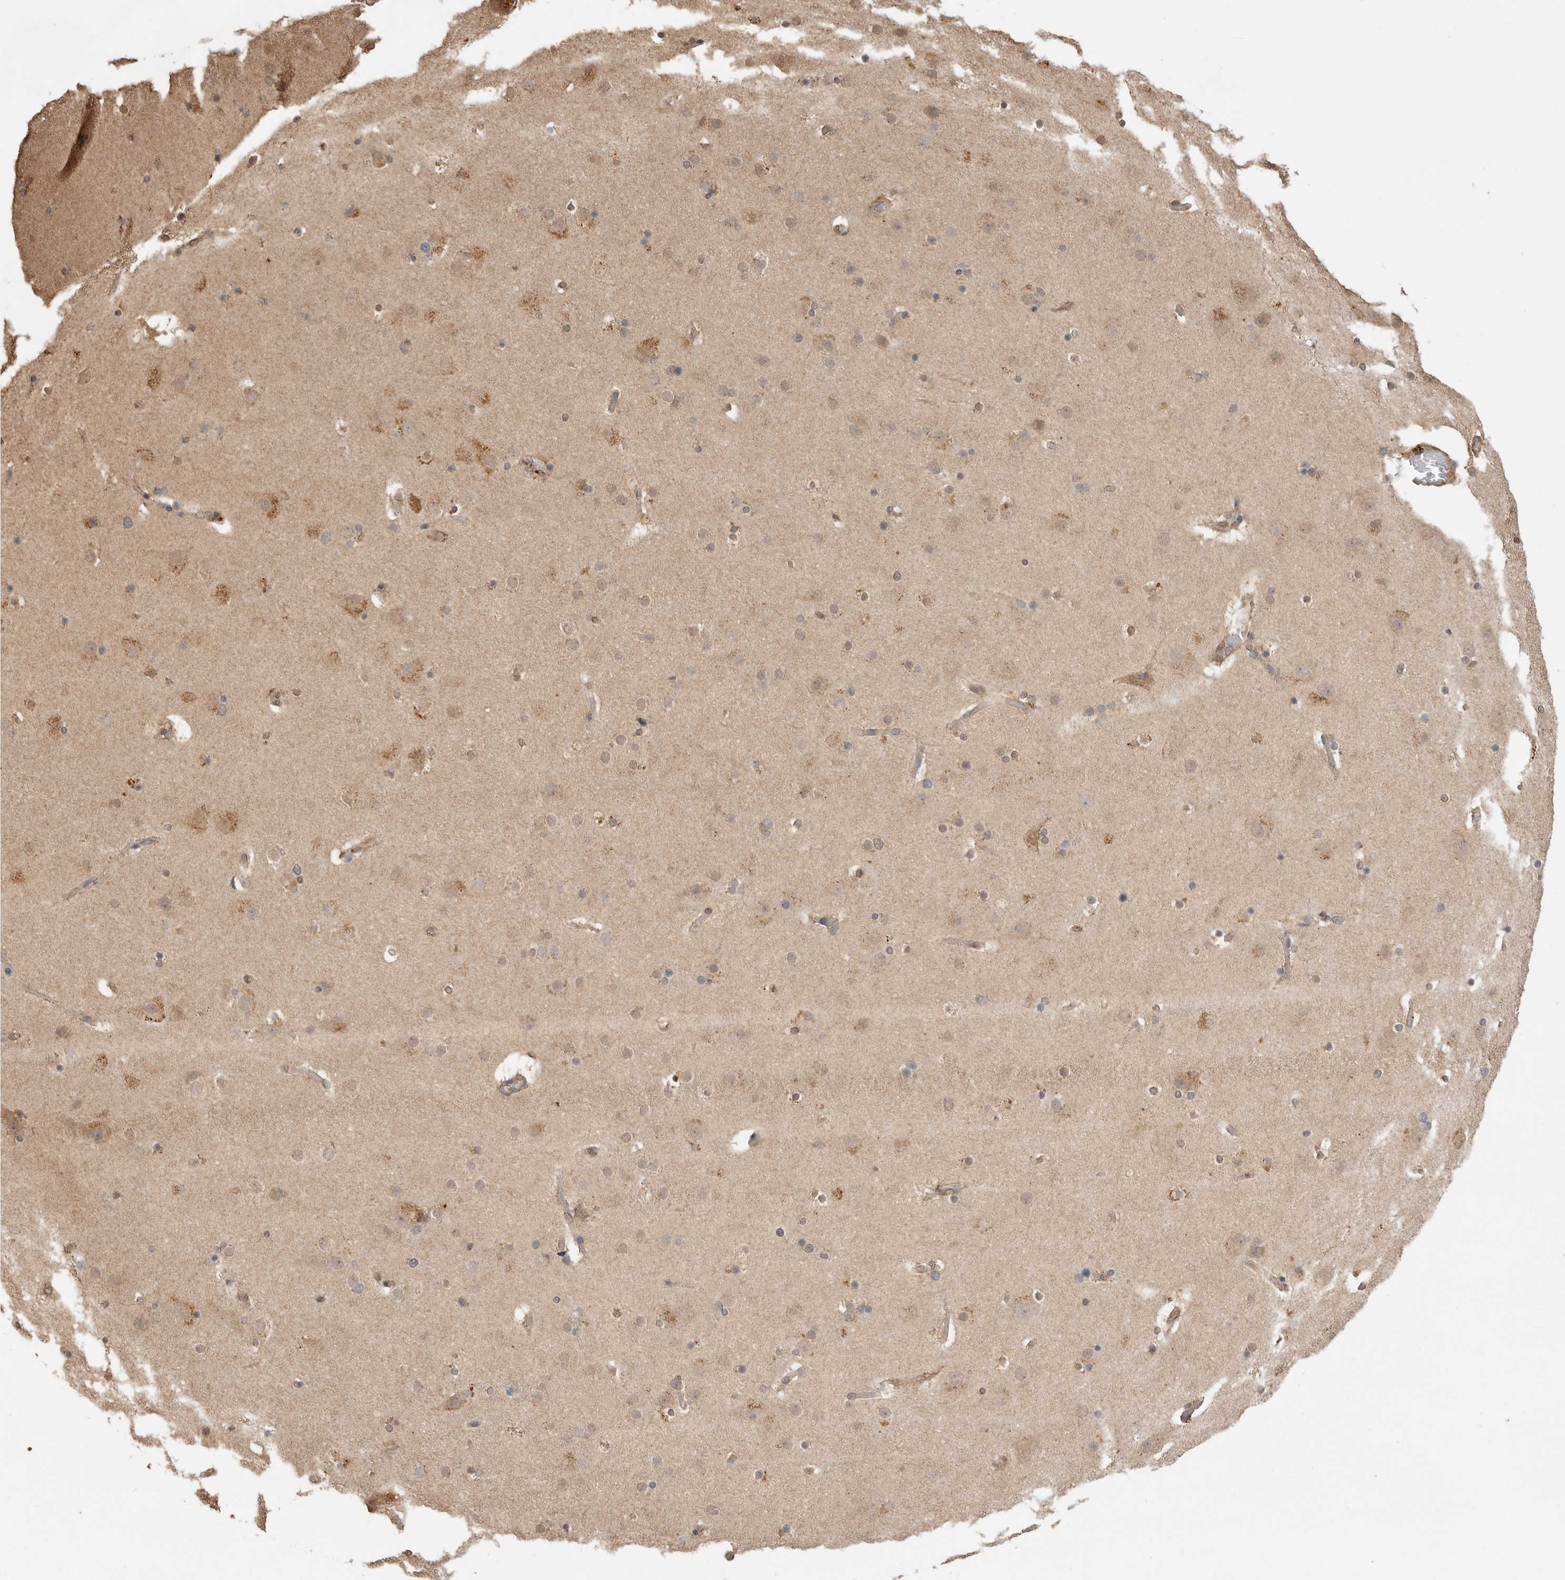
{"staining": {"intensity": "negative", "quantity": "none", "location": "none"}, "tissue": "cerebral cortex", "cell_type": "Endothelial cells", "image_type": "normal", "snomed": [{"axis": "morphology", "description": "Normal tissue, NOS"}, {"axis": "topography", "description": "Cerebral cortex"}], "caption": "Endothelial cells are negative for protein expression in unremarkable human cerebral cortex. (Brightfield microscopy of DAB immunohistochemistry (IHC) at high magnification).", "gene": "JAG2", "patient": {"sex": "male", "age": 57}}